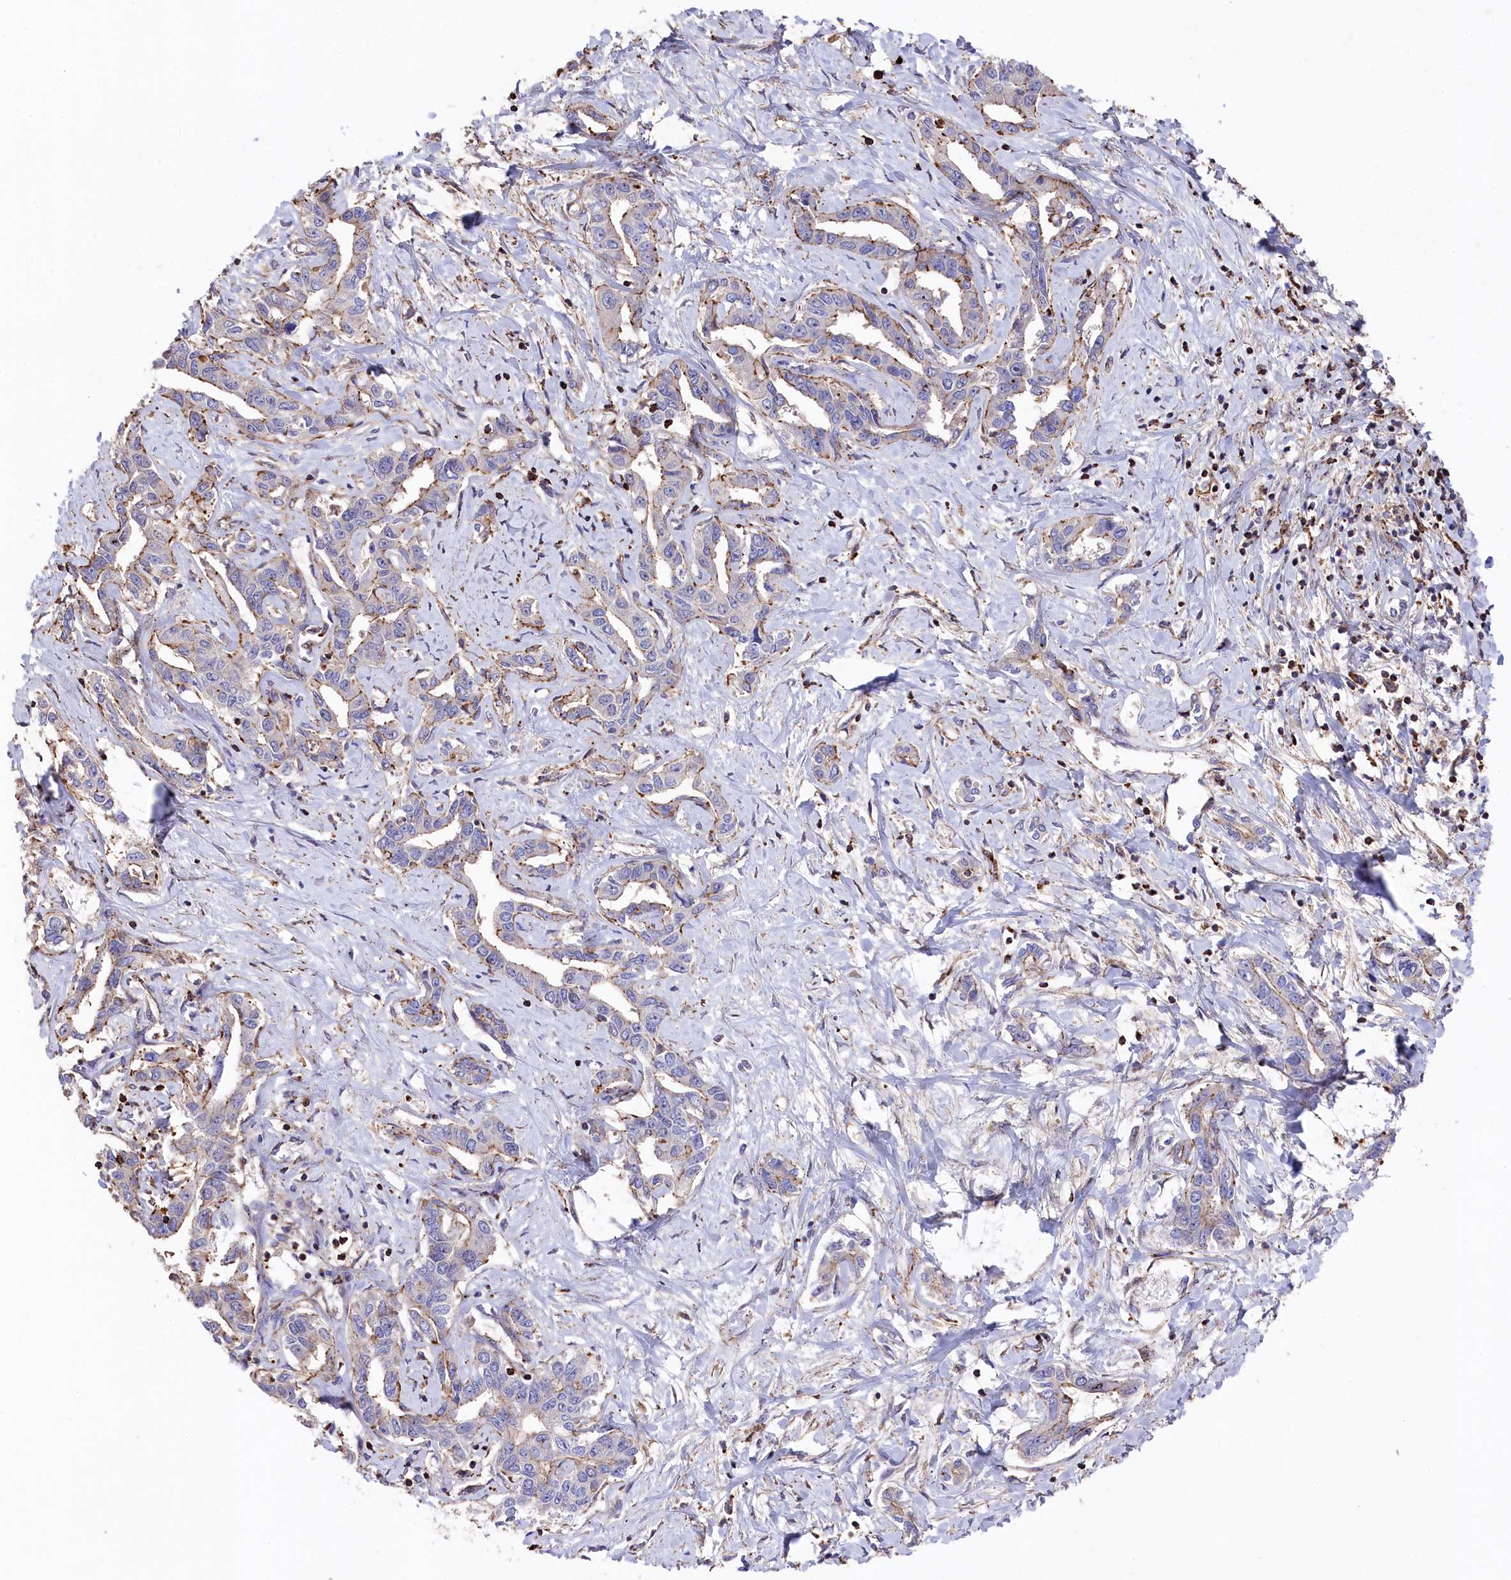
{"staining": {"intensity": "weak", "quantity": "<25%", "location": "cytoplasmic/membranous"}, "tissue": "liver cancer", "cell_type": "Tumor cells", "image_type": "cancer", "snomed": [{"axis": "morphology", "description": "Cholangiocarcinoma"}, {"axis": "topography", "description": "Liver"}], "caption": "A high-resolution micrograph shows IHC staining of liver cholangiocarcinoma, which exhibits no significant expression in tumor cells.", "gene": "RAPSN", "patient": {"sex": "male", "age": 59}}